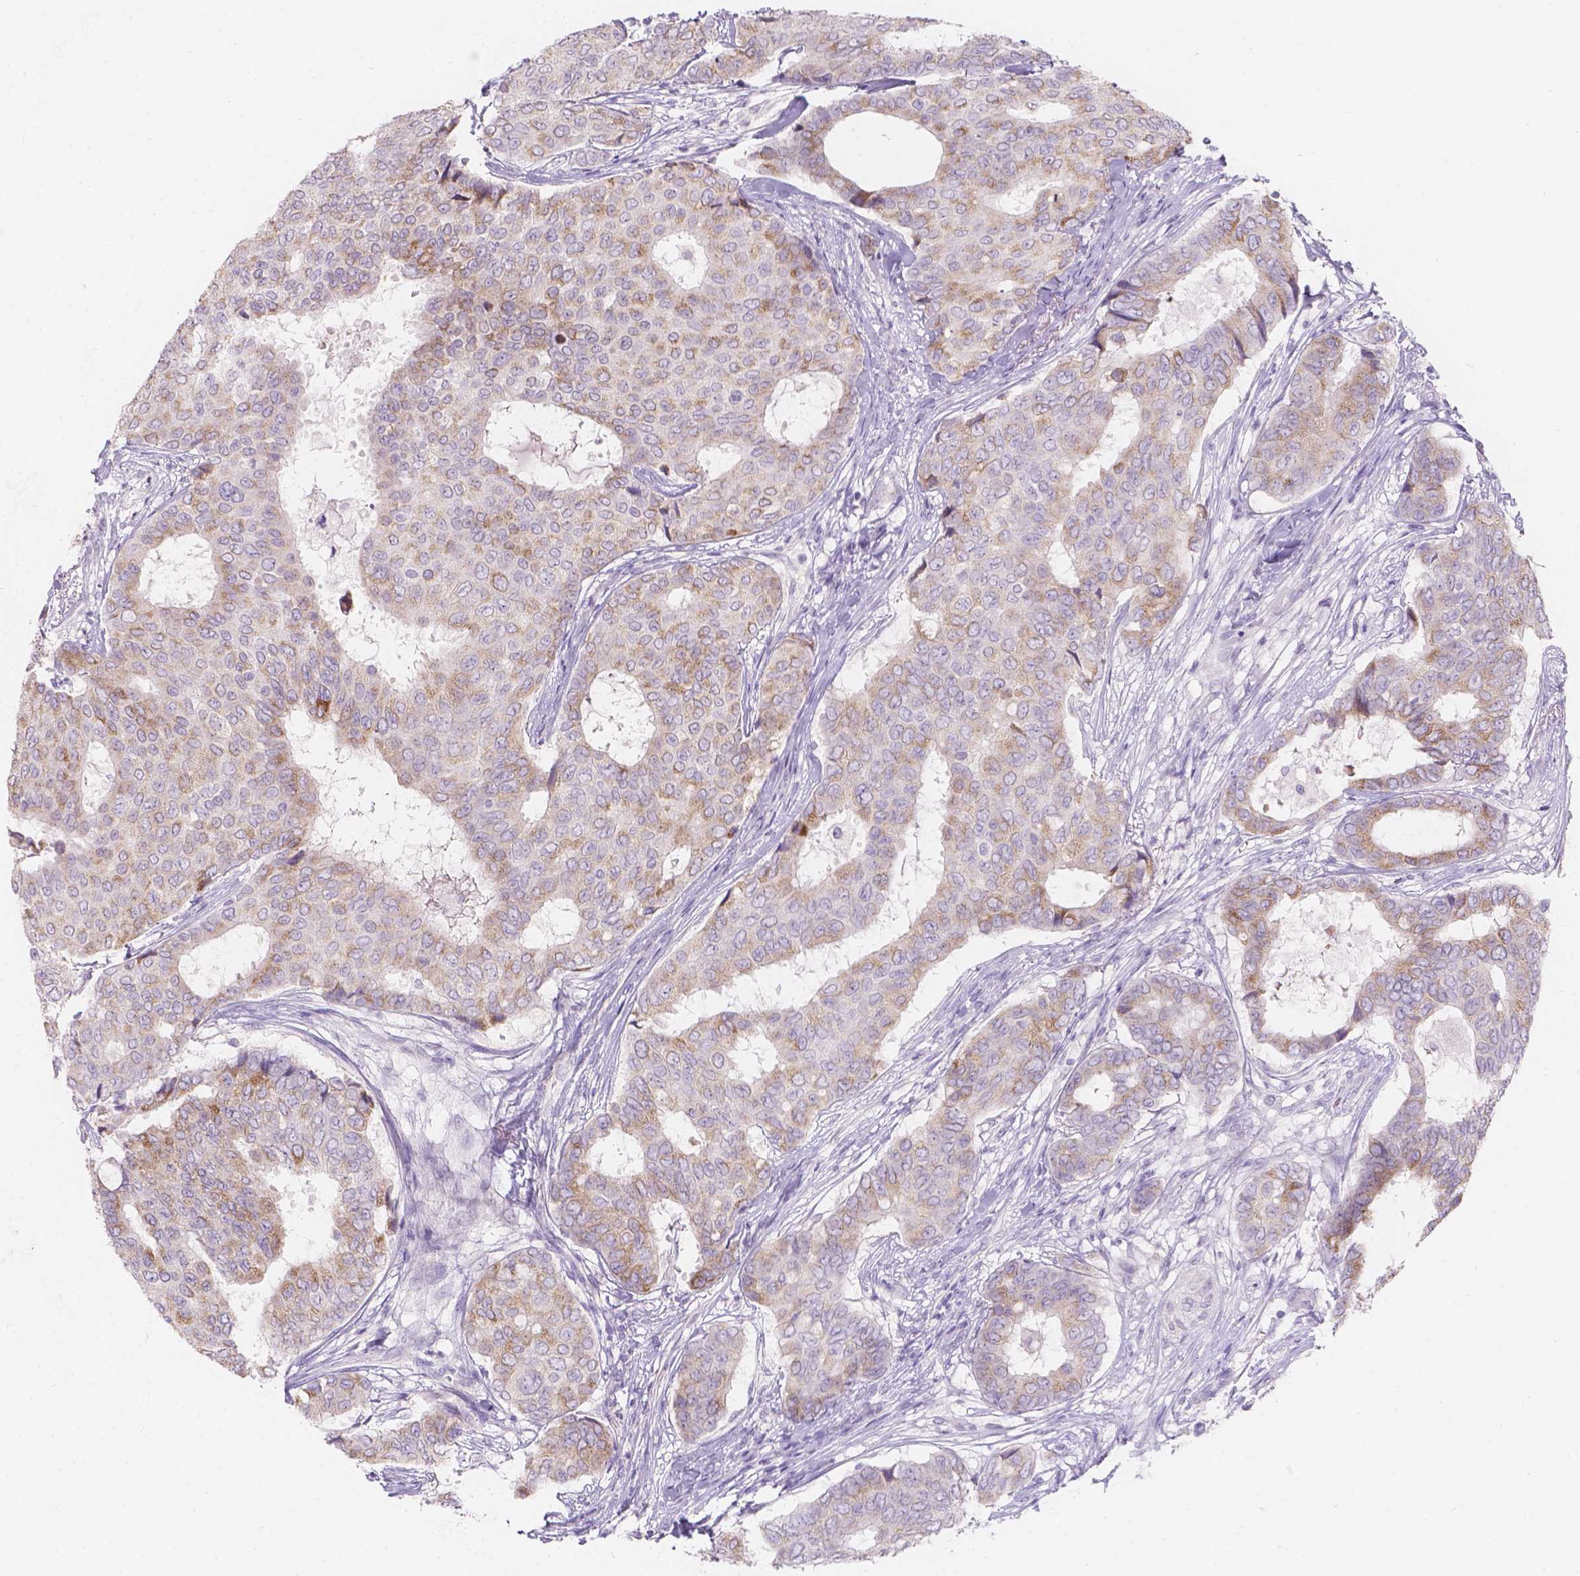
{"staining": {"intensity": "weak", "quantity": "25%-75%", "location": "cytoplasmic/membranous"}, "tissue": "breast cancer", "cell_type": "Tumor cells", "image_type": "cancer", "snomed": [{"axis": "morphology", "description": "Duct carcinoma"}, {"axis": "topography", "description": "Breast"}], "caption": "Immunohistochemical staining of human breast cancer (invasive ductal carcinoma) reveals low levels of weak cytoplasmic/membranous protein expression in approximately 25%-75% of tumor cells. The staining was performed using DAB (3,3'-diaminobenzidine), with brown indicating positive protein expression. Nuclei are stained blue with hematoxylin.", "gene": "HTN3", "patient": {"sex": "female", "age": 75}}